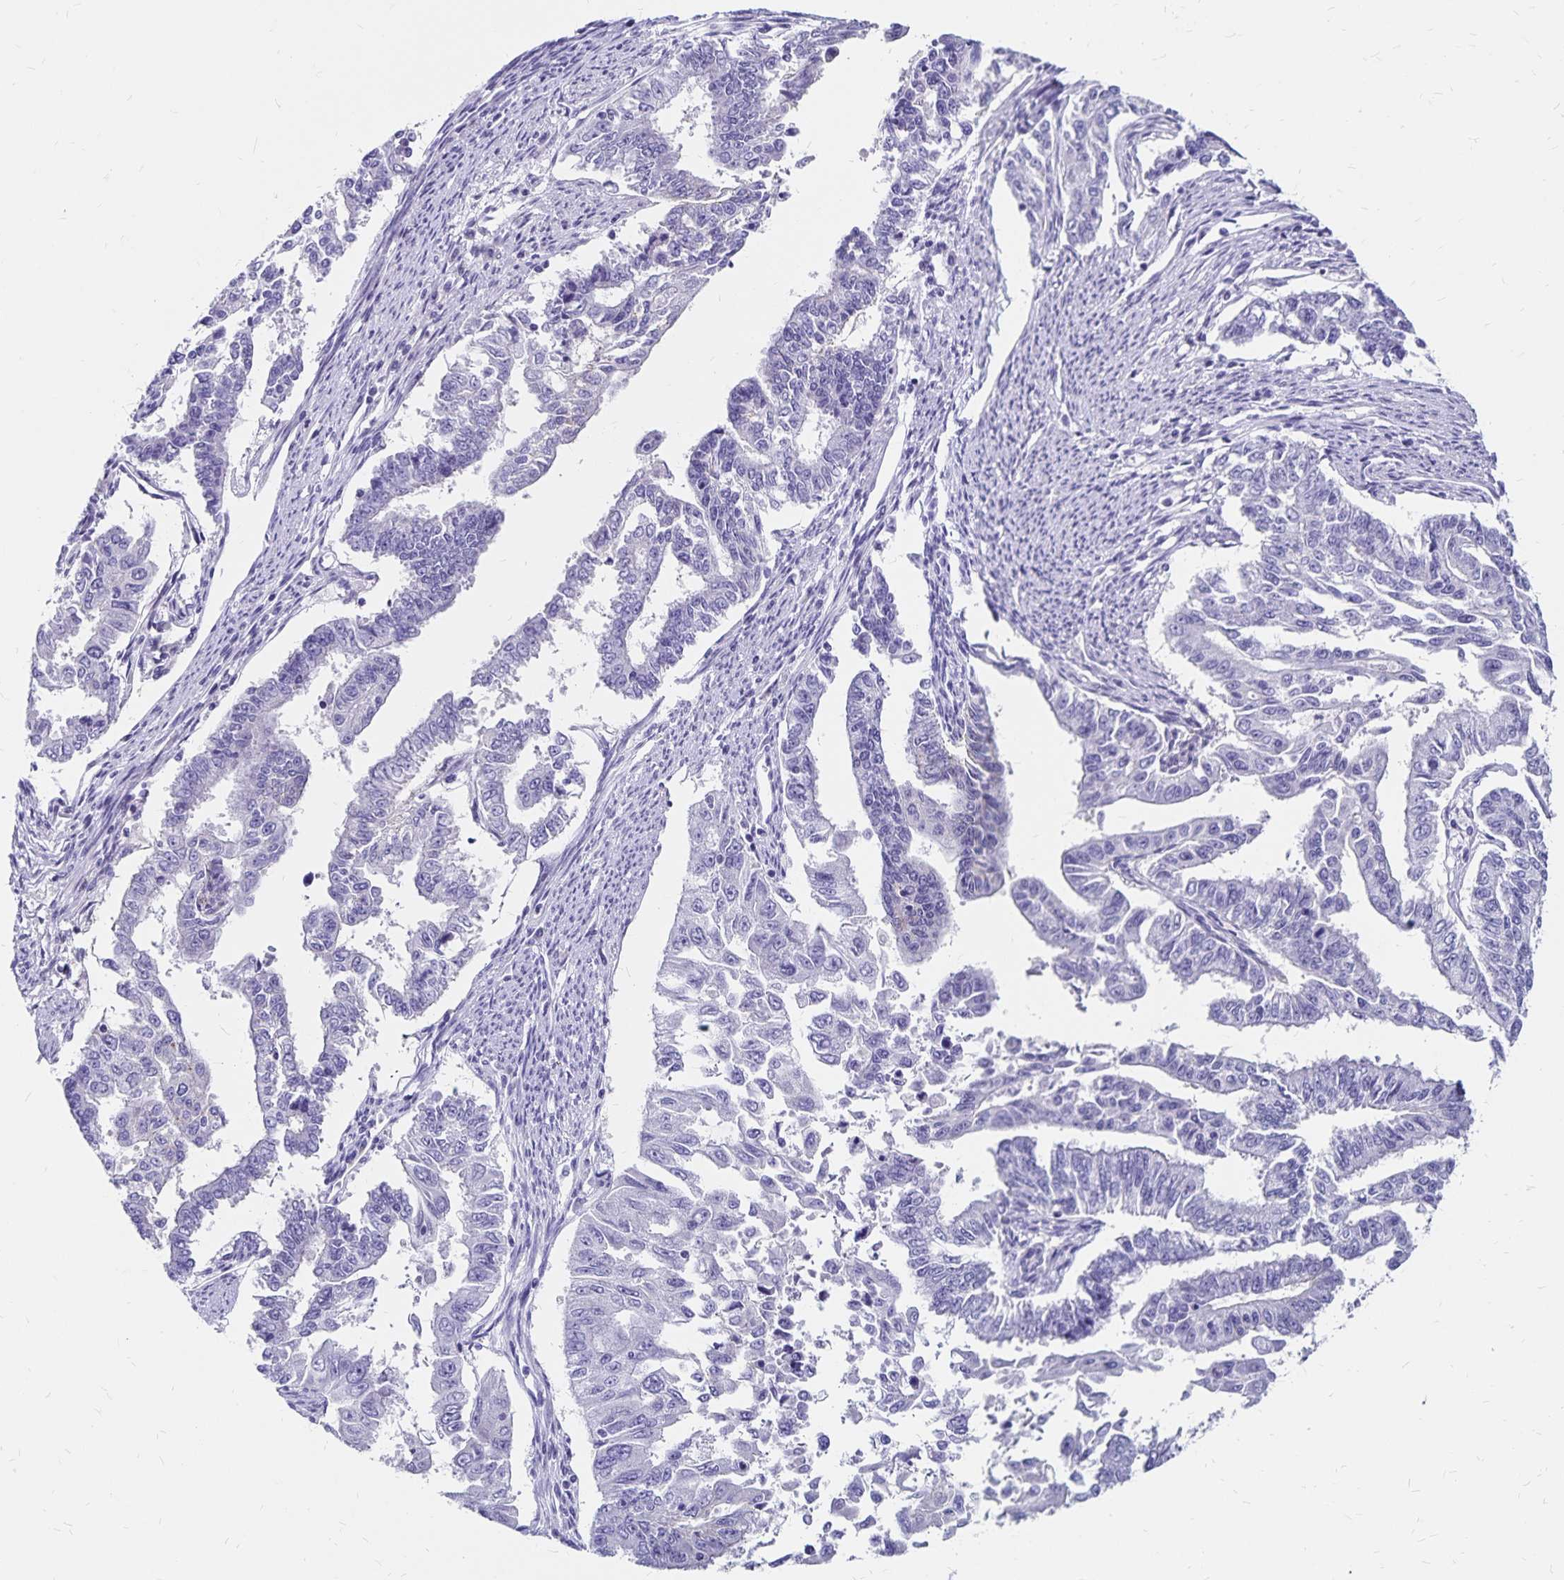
{"staining": {"intensity": "negative", "quantity": "none", "location": "none"}, "tissue": "endometrial cancer", "cell_type": "Tumor cells", "image_type": "cancer", "snomed": [{"axis": "morphology", "description": "Adenocarcinoma, NOS"}, {"axis": "topography", "description": "Uterus"}], "caption": "Immunohistochemistry (IHC) of endometrial cancer (adenocarcinoma) displays no expression in tumor cells.", "gene": "IKZF1", "patient": {"sex": "female", "age": 59}}